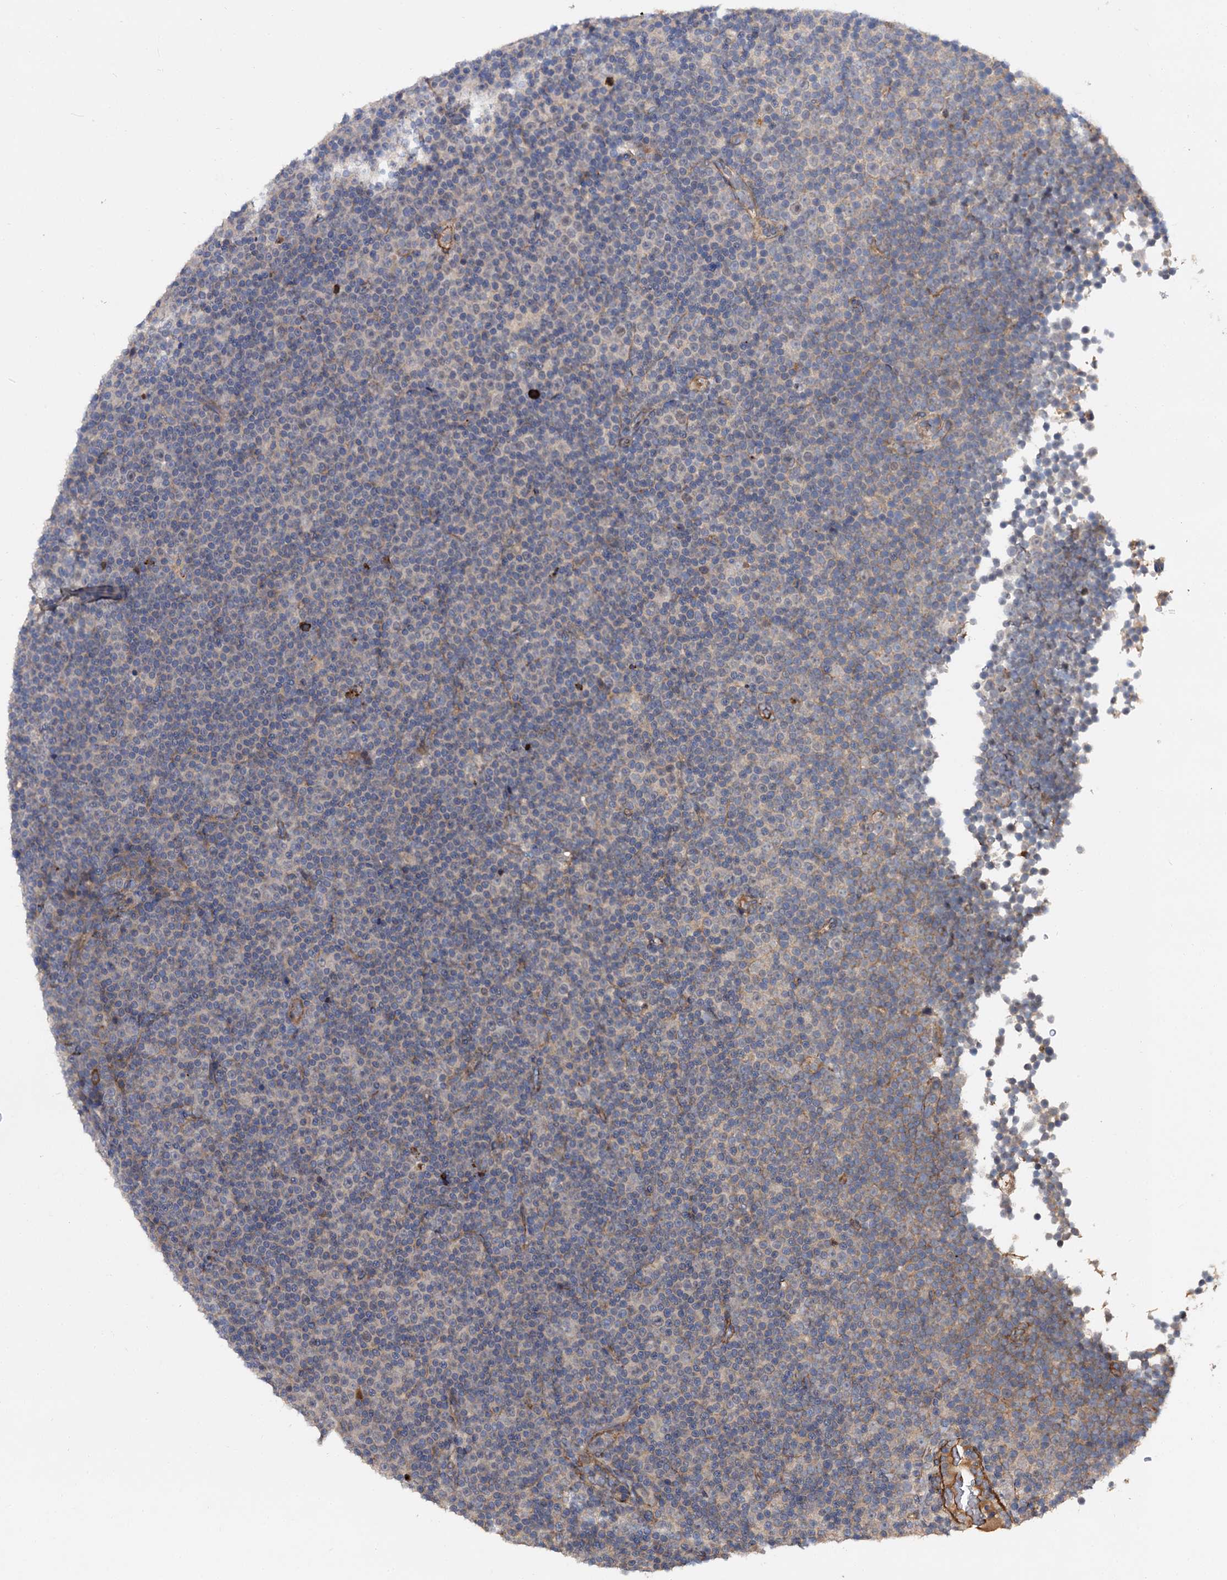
{"staining": {"intensity": "negative", "quantity": "none", "location": "none"}, "tissue": "lymphoma", "cell_type": "Tumor cells", "image_type": "cancer", "snomed": [{"axis": "morphology", "description": "Malignant lymphoma, non-Hodgkin's type, Low grade"}, {"axis": "topography", "description": "Lymph node"}], "caption": "This is an IHC image of human malignant lymphoma, non-Hodgkin's type (low-grade). There is no staining in tumor cells.", "gene": "ISM2", "patient": {"sex": "female", "age": 67}}